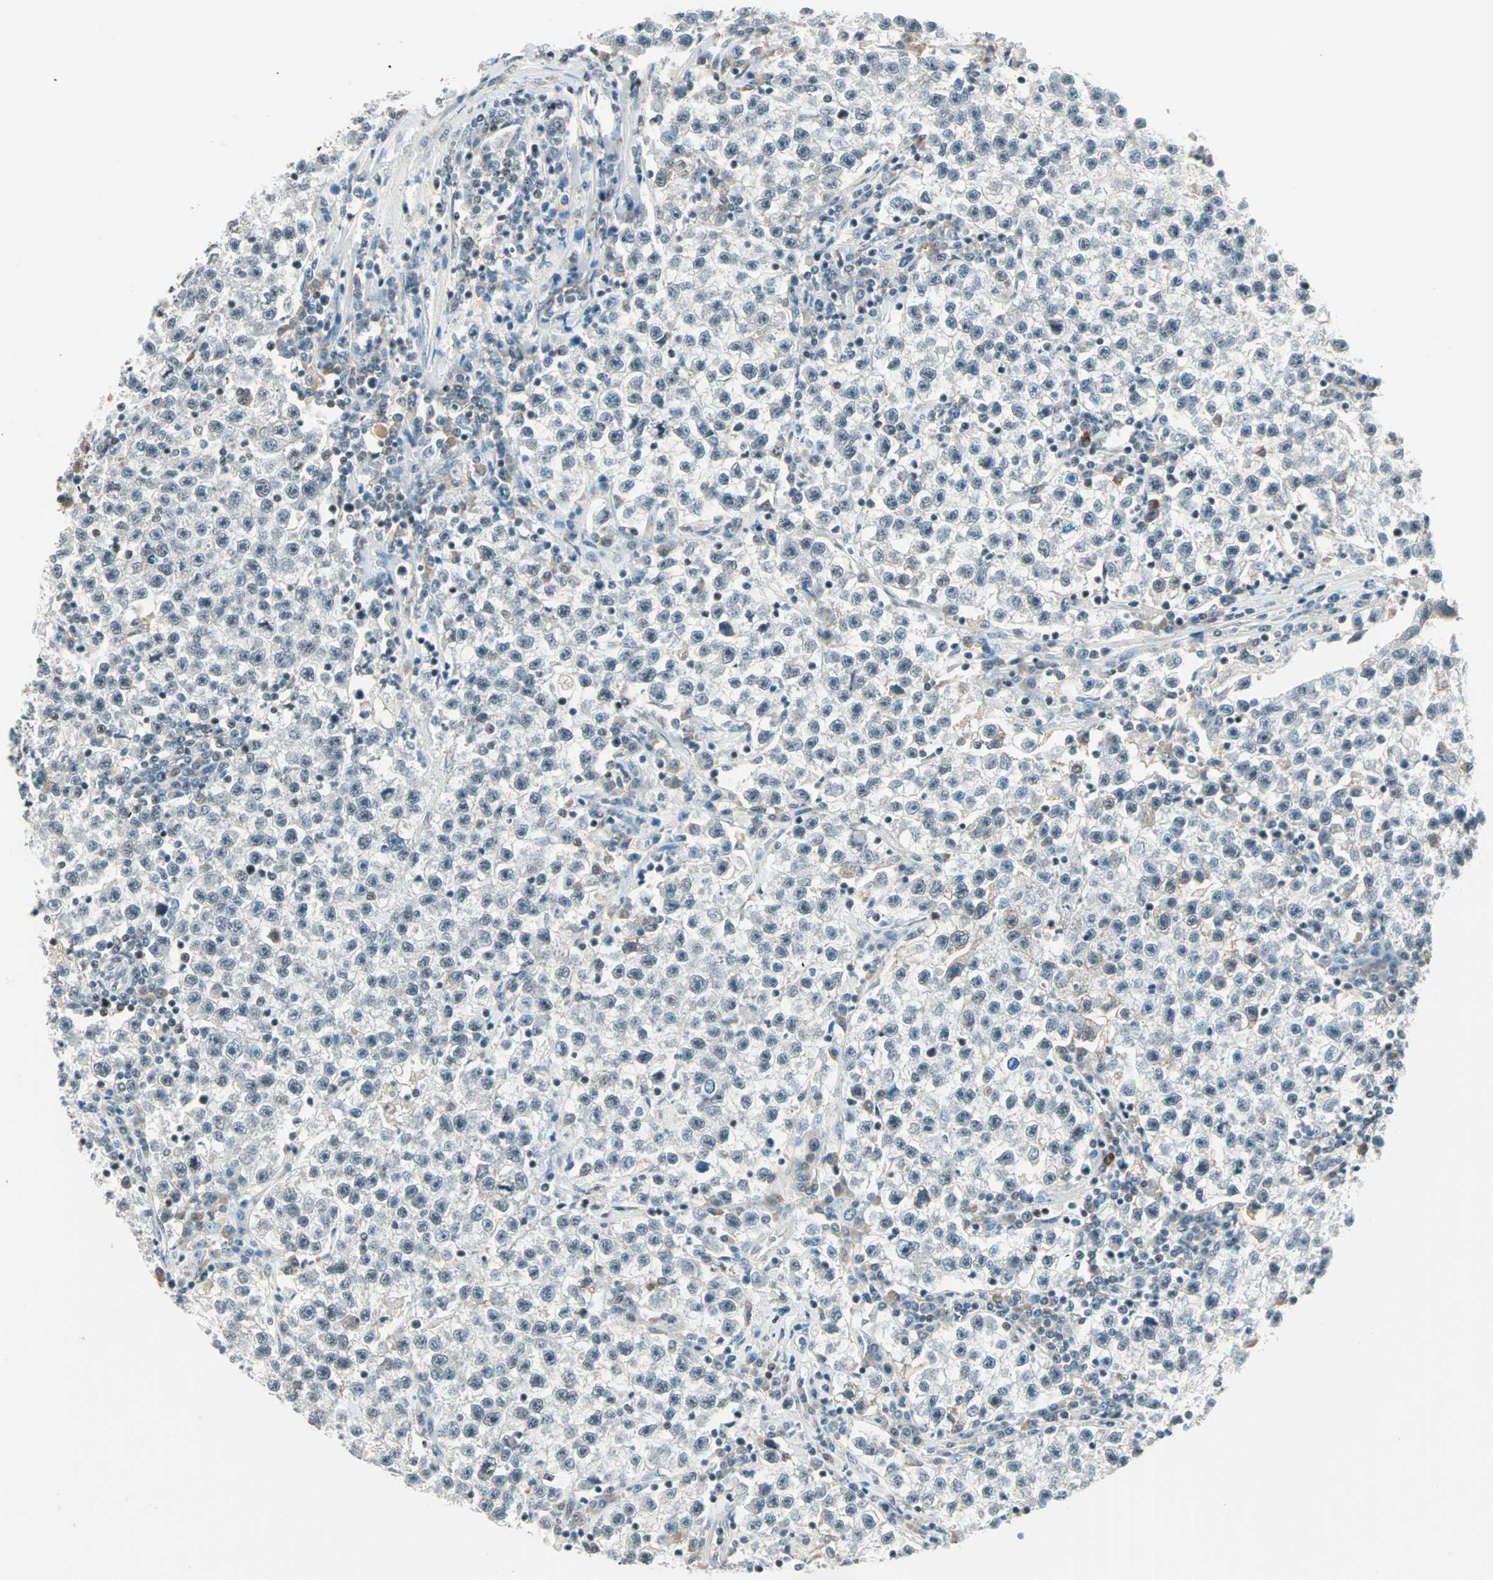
{"staining": {"intensity": "weak", "quantity": "<25%", "location": "cytoplasmic/membranous"}, "tissue": "testis cancer", "cell_type": "Tumor cells", "image_type": "cancer", "snomed": [{"axis": "morphology", "description": "Seminoma, NOS"}, {"axis": "topography", "description": "Testis"}], "caption": "High power microscopy micrograph of an IHC image of testis seminoma, revealing no significant positivity in tumor cells. (DAB immunohistochemistry (IHC) visualized using brightfield microscopy, high magnification).", "gene": "SIN3A", "patient": {"sex": "male", "age": 22}}